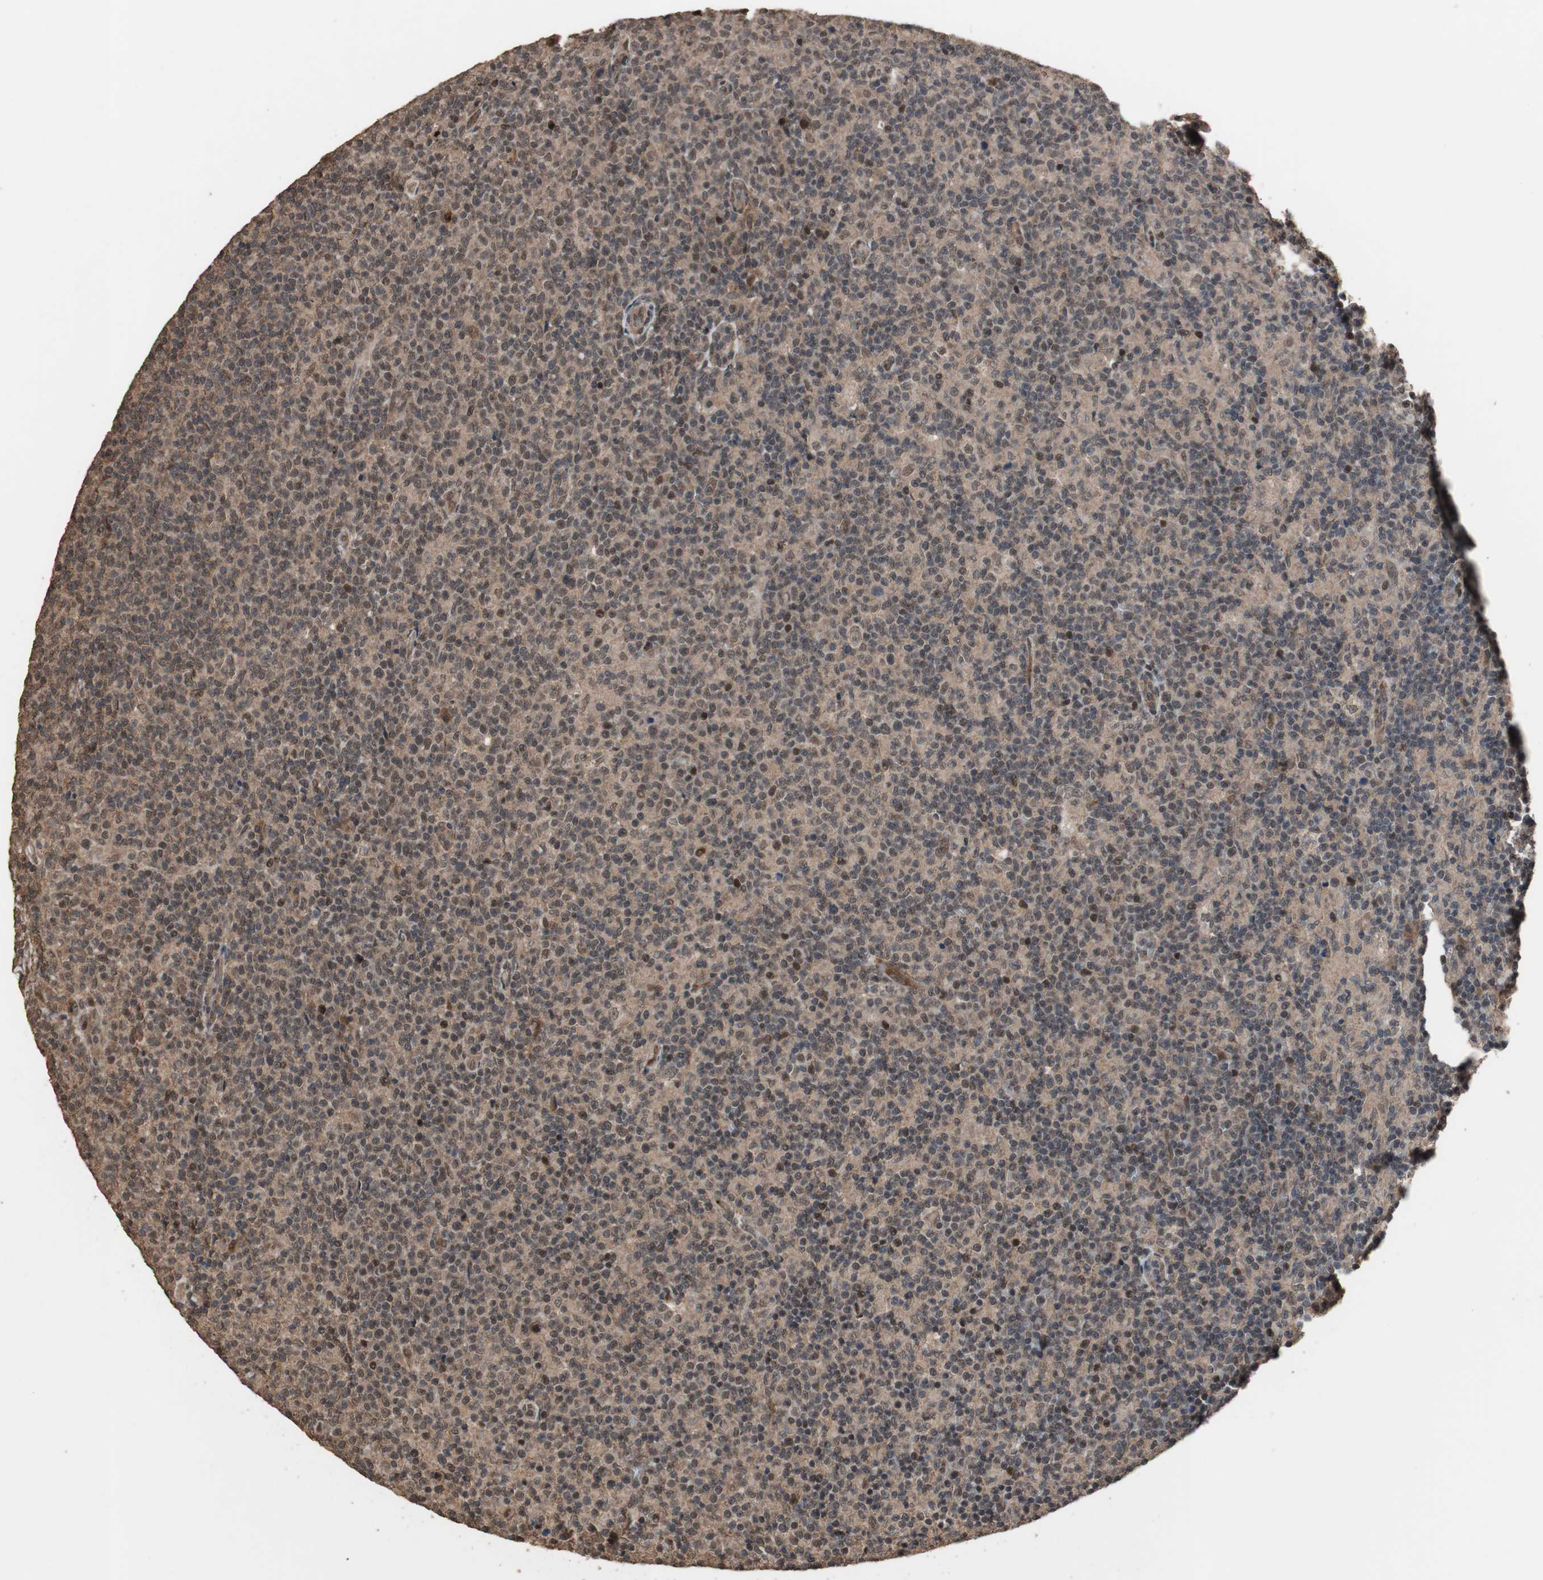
{"staining": {"intensity": "moderate", "quantity": "<25%", "location": "nuclear"}, "tissue": "lymph node", "cell_type": "Germinal center cells", "image_type": "normal", "snomed": [{"axis": "morphology", "description": "Normal tissue, NOS"}, {"axis": "morphology", "description": "Inflammation, NOS"}, {"axis": "topography", "description": "Lymph node"}], "caption": "DAB (3,3'-diaminobenzidine) immunohistochemical staining of unremarkable human lymph node displays moderate nuclear protein positivity in about <25% of germinal center cells. Ihc stains the protein in brown and the nuclei are stained blue.", "gene": "KANSL1", "patient": {"sex": "male", "age": 55}}